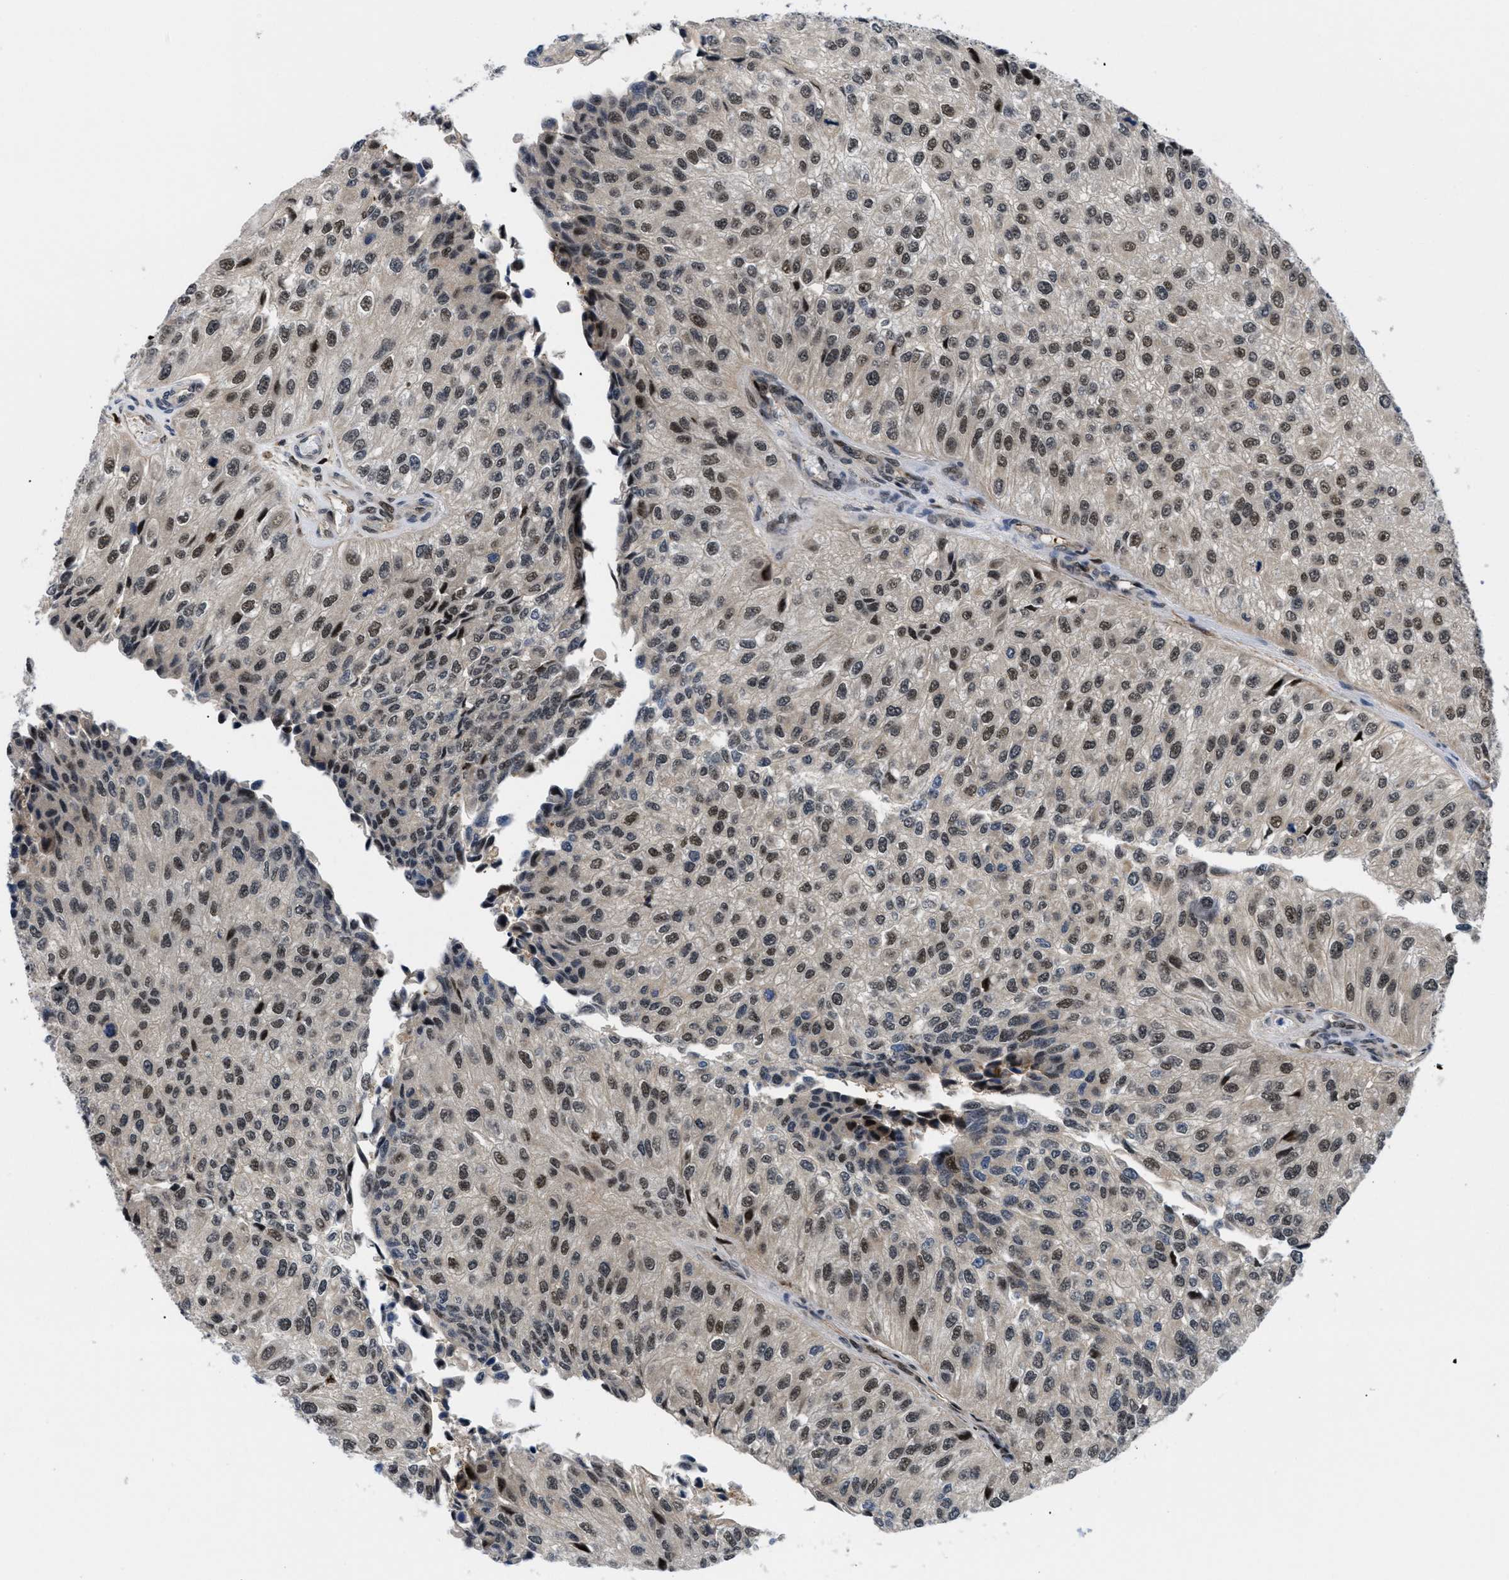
{"staining": {"intensity": "moderate", "quantity": ">75%", "location": "nuclear"}, "tissue": "urothelial cancer", "cell_type": "Tumor cells", "image_type": "cancer", "snomed": [{"axis": "morphology", "description": "Urothelial carcinoma, High grade"}, {"axis": "topography", "description": "Kidney"}, {"axis": "topography", "description": "Urinary bladder"}], "caption": "This is a micrograph of immunohistochemistry staining of high-grade urothelial carcinoma, which shows moderate staining in the nuclear of tumor cells.", "gene": "SLC29A2", "patient": {"sex": "male", "age": 77}}